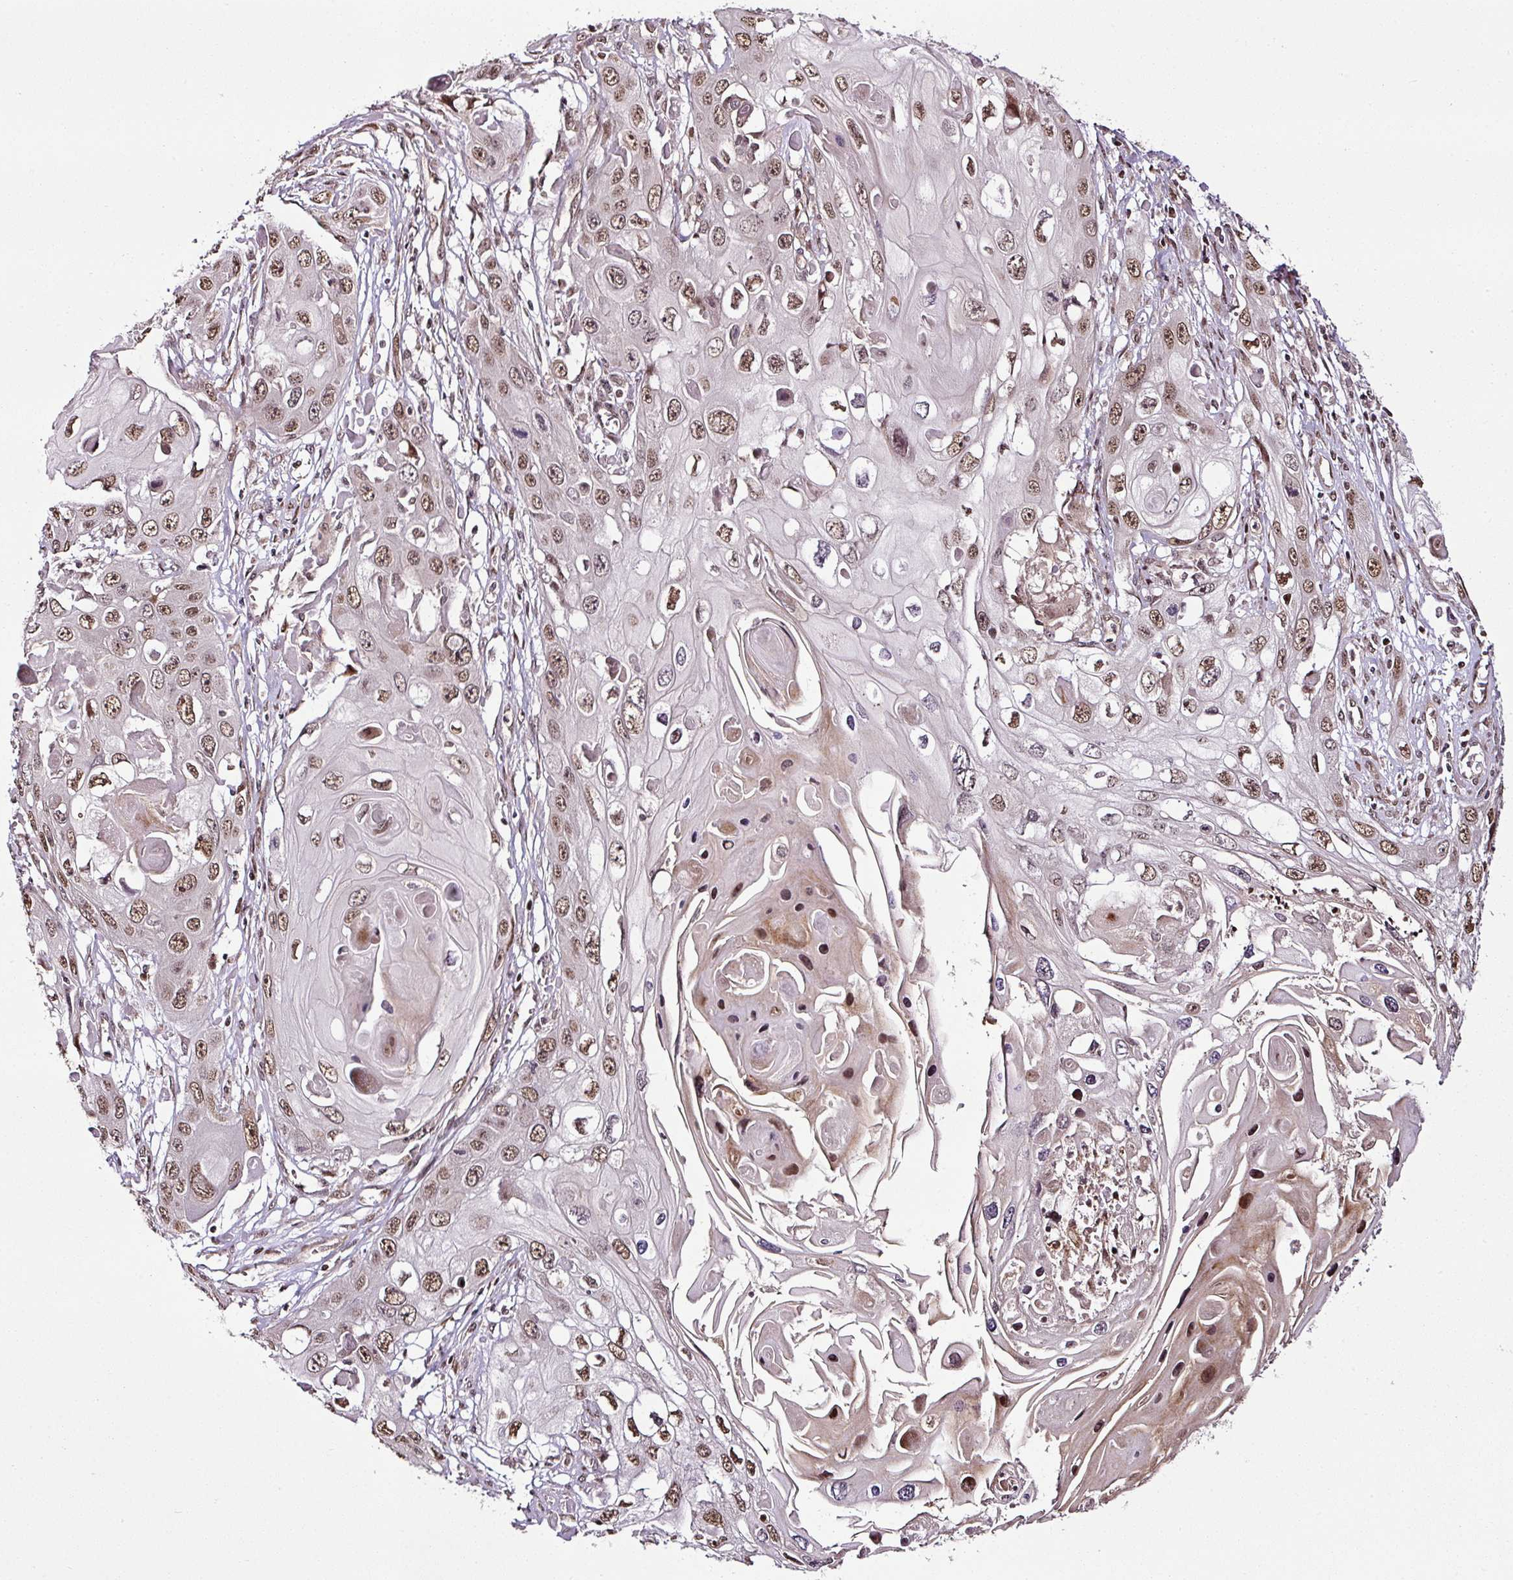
{"staining": {"intensity": "moderate", "quantity": ">75%", "location": "nuclear"}, "tissue": "skin cancer", "cell_type": "Tumor cells", "image_type": "cancer", "snomed": [{"axis": "morphology", "description": "Squamous cell carcinoma, NOS"}, {"axis": "topography", "description": "Skin"}], "caption": "The immunohistochemical stain highlights moderate nuclear positivity in tumor cells of skin cancer (squamous cell carcinoma) tissue.", "gene": "COPRS", "patient": {"sex": "male", "age": 55}}